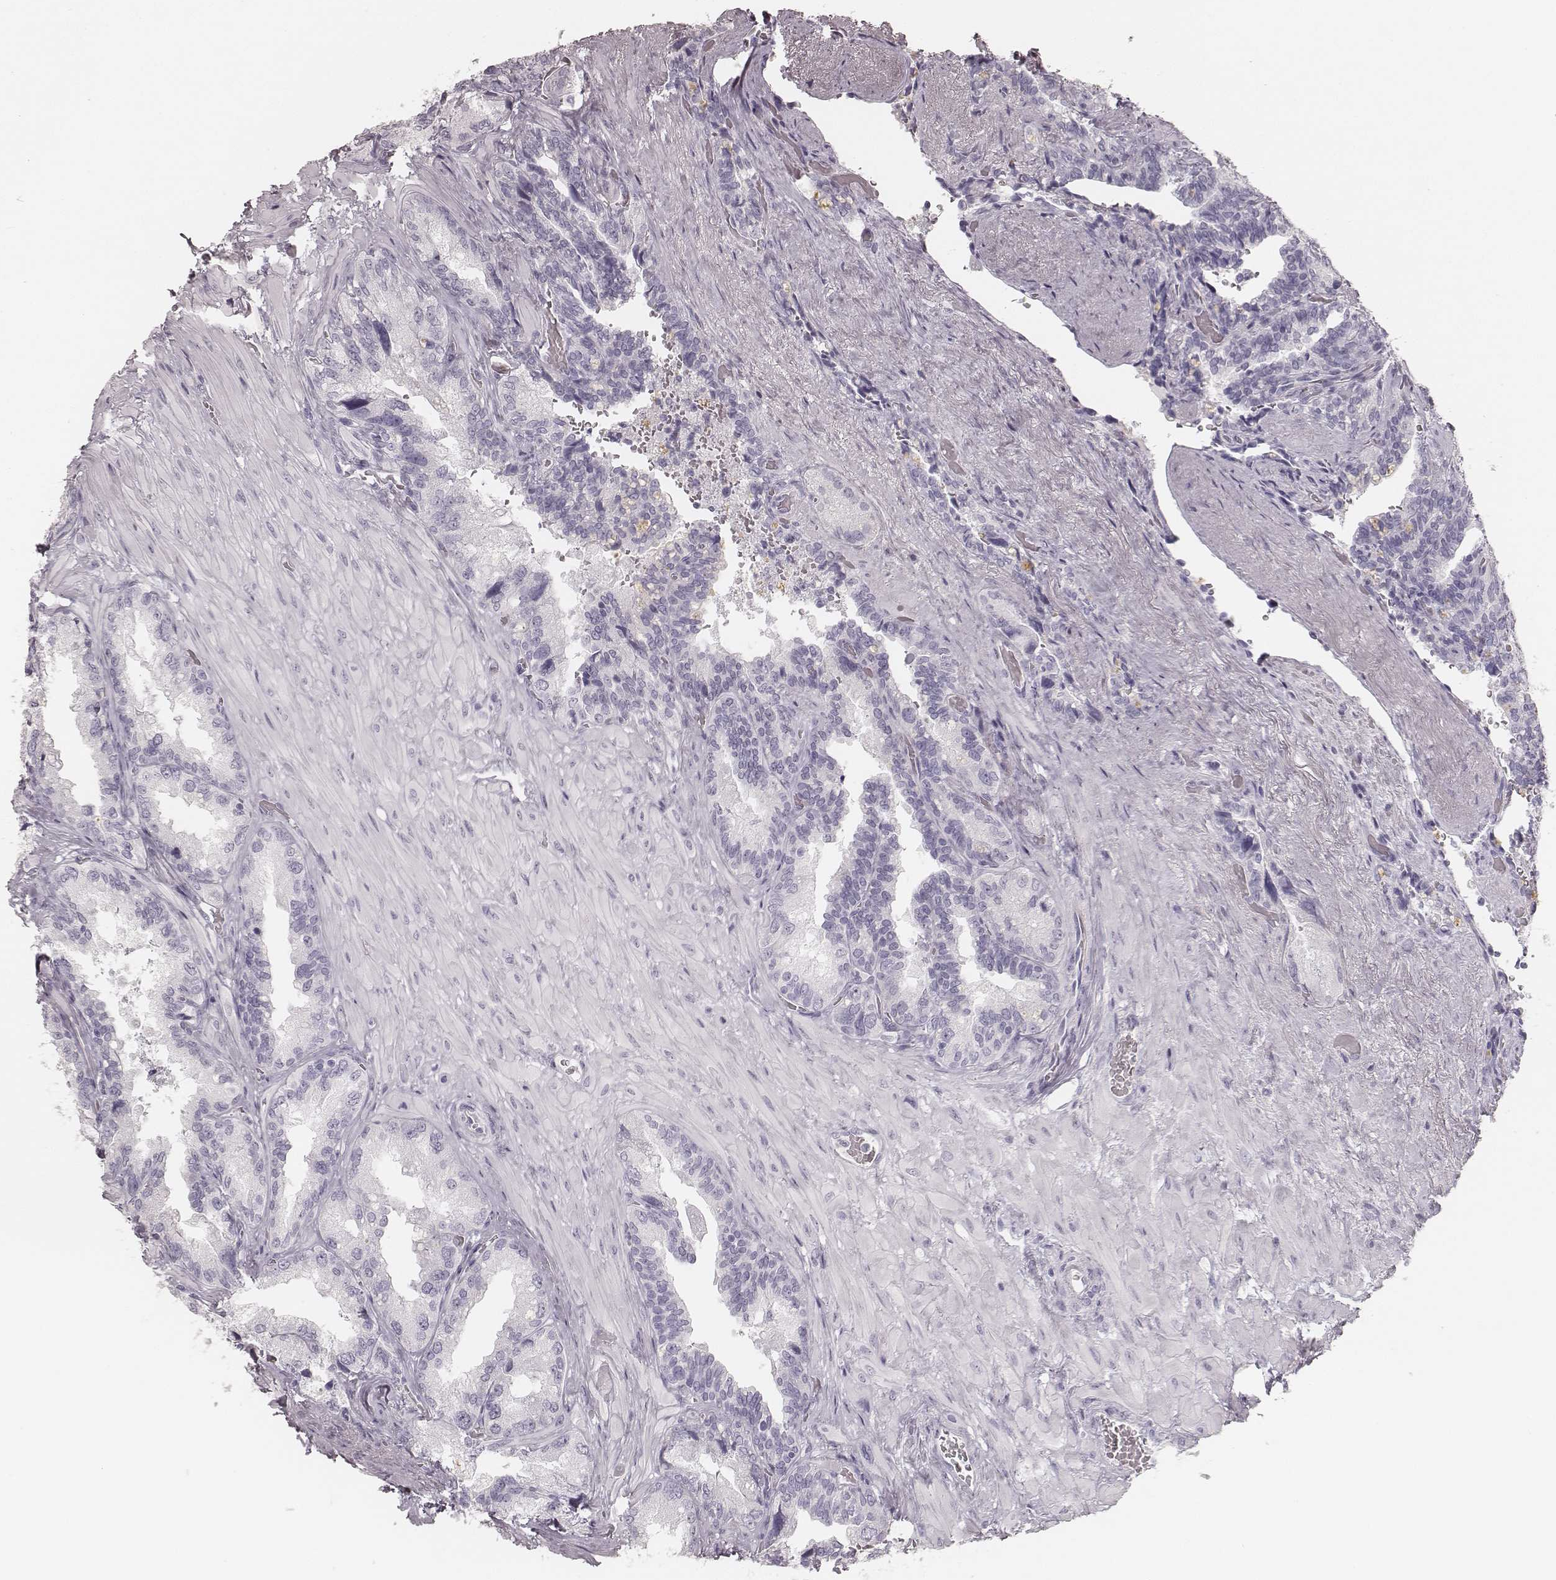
{"staining": {"intensity": "negative", "quantity": "none", "location": "none"}, "tissue": "seminal vesicle", "cell_type": "Glandular cells", "image_type": "normal", "snomed": [{"axis": "morphology", "description": "Normal tissue, NOS"}, {"axis": "topography", "description": "Seminal veicle"}], "caption": "Immunohistochemistry (IHC) micrograph of unremarkable seminal vesicle: human seminal vesicle stained with DAB shows no significant protein expression in glandular cells. Nuclei are stained in blue.", "gene": "KRT82", "patient": {"sex": "male", "age": 69}}